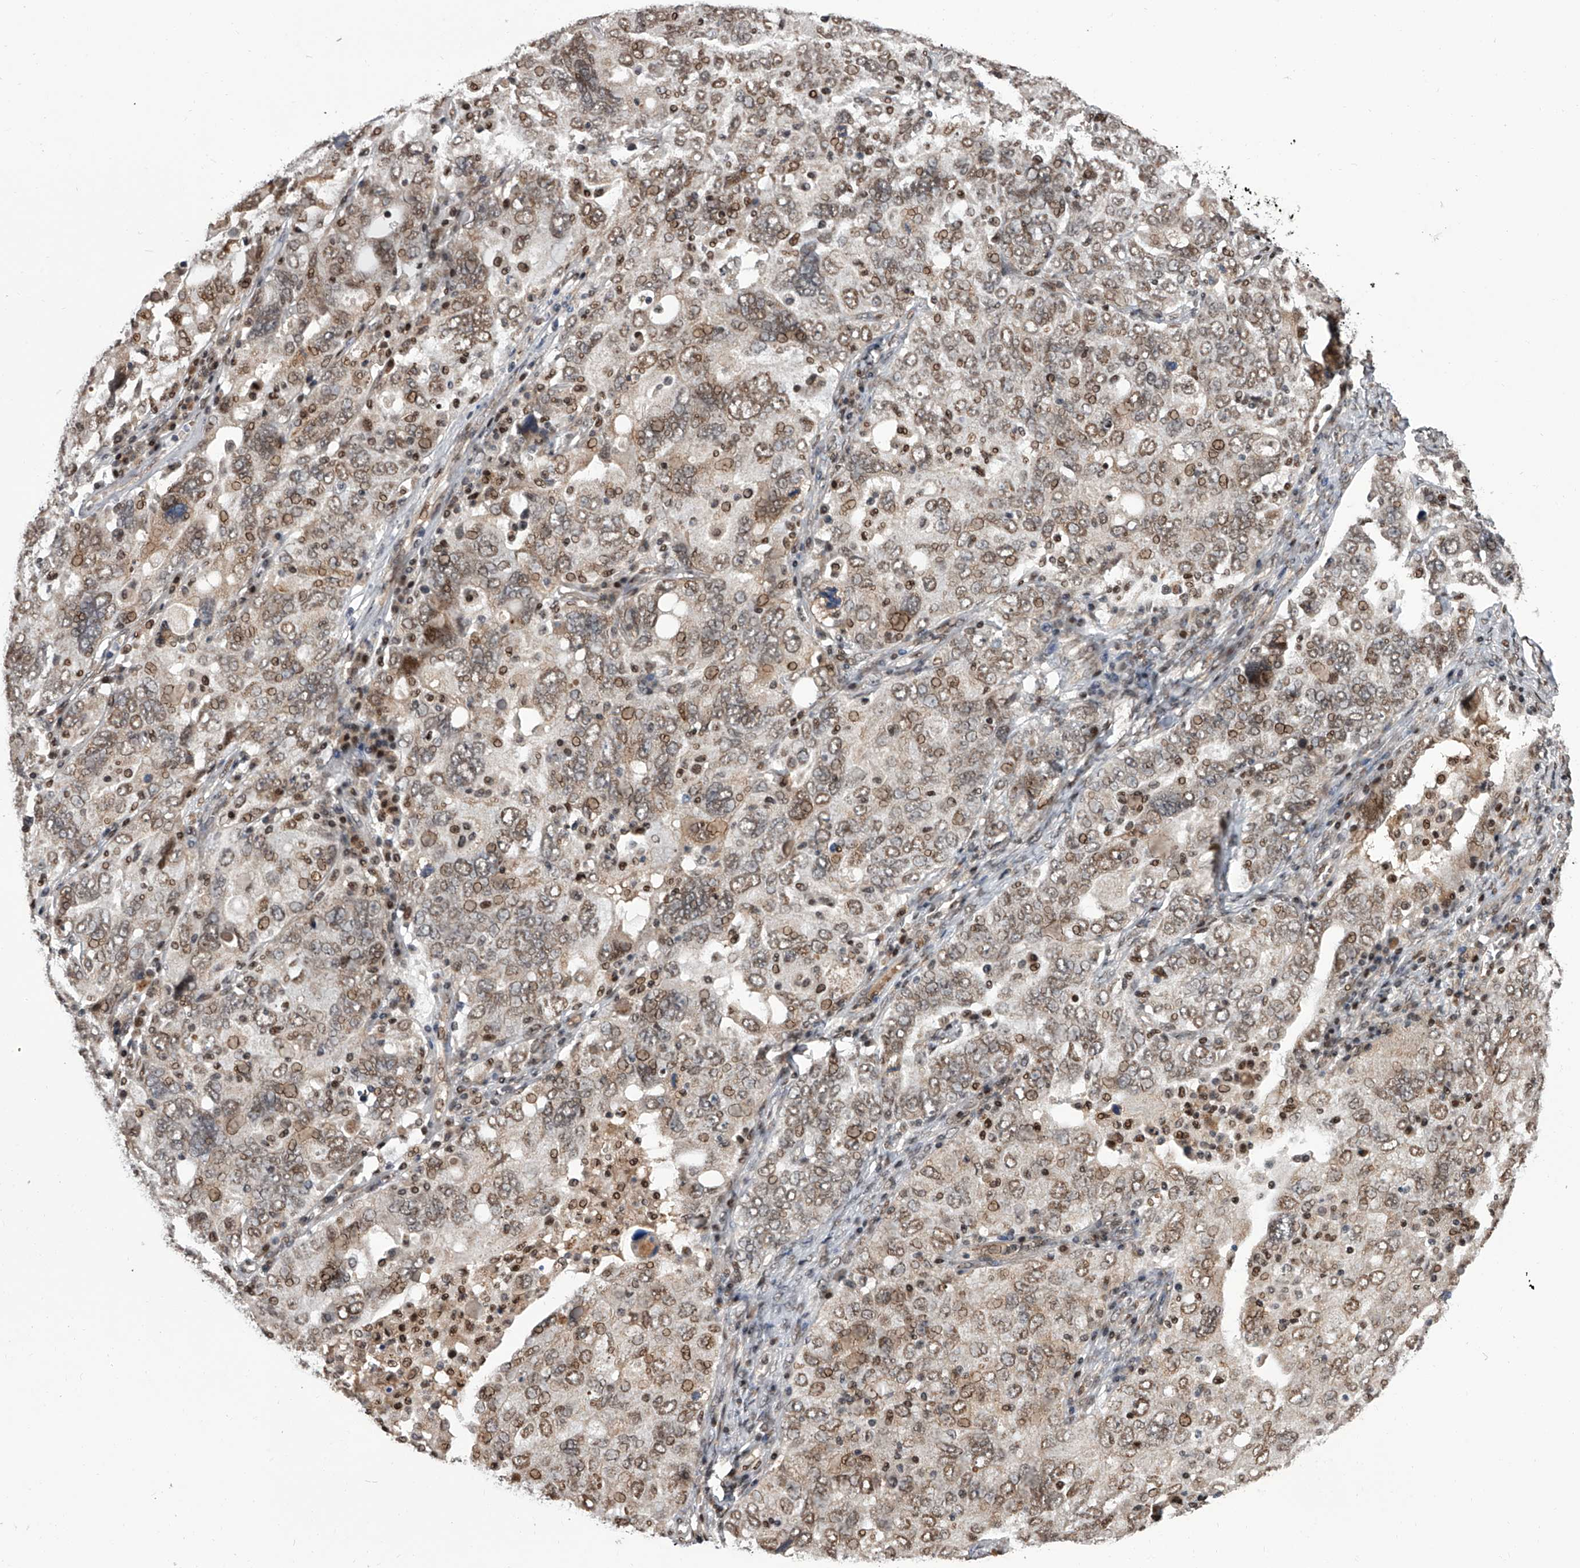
{"staining": {"intensity": "moderate", "quantity": ">75%", "location": "nuclear"}, "tissue": "ovarian cancer", "cell_type": "Tumor cells", "image_type": "cancer", "snomed": [{"axis": "morphology", "description": "Carcinoma, endometroid"}, {"axis": "topography", "description": "Ovary"}], "caption": "Protein staining of ovarian cancer (endometroid carcinoma) tissue exhibits moderate nuclear expression in approximately >75% of tumor cells.", "gene": "ZNF426", "patient": {"sex": "female", "age": 62}}